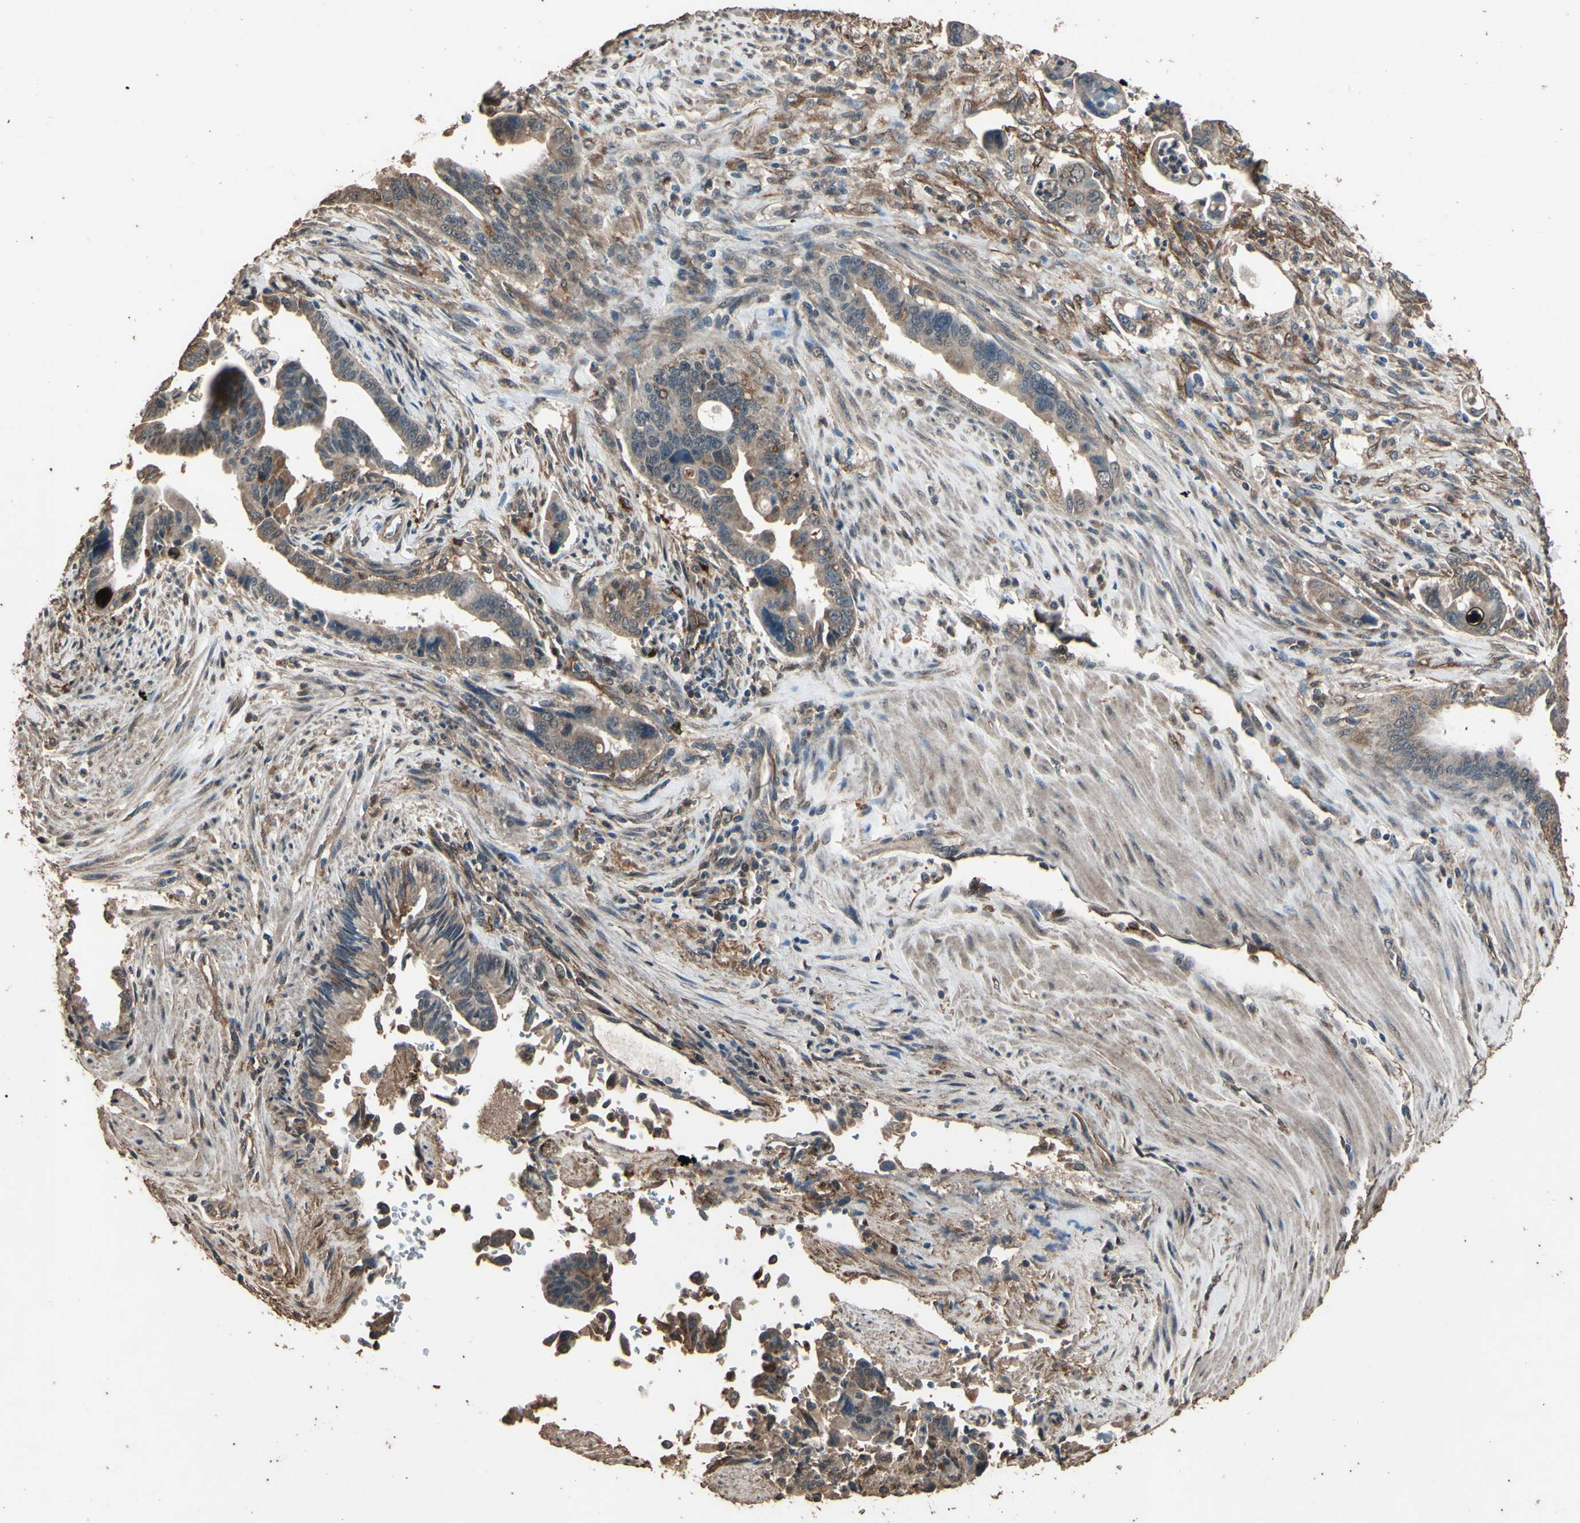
{"staining": {"intensity": "weak", "quantity": ">75%", "location": "cytoplasmic/membranous"}, "tissue": "pancreatic cancer", "cell_type": "Tumor cells", "image_type": "cancer", "snomed": [{"axis": "morphology", "description": "Adenocarcinoma, NOS"}, {"axis": "topography", "description": "Pancreas"}], "caption": "Pancreatic adenocarcinoma stained for a protein (brown) exhibits weak cytoplasmic/membranous positive staining in about >75% of tumor cells.", "gene": "TSPO", "patient": {"sex": "male", "age": 70}}